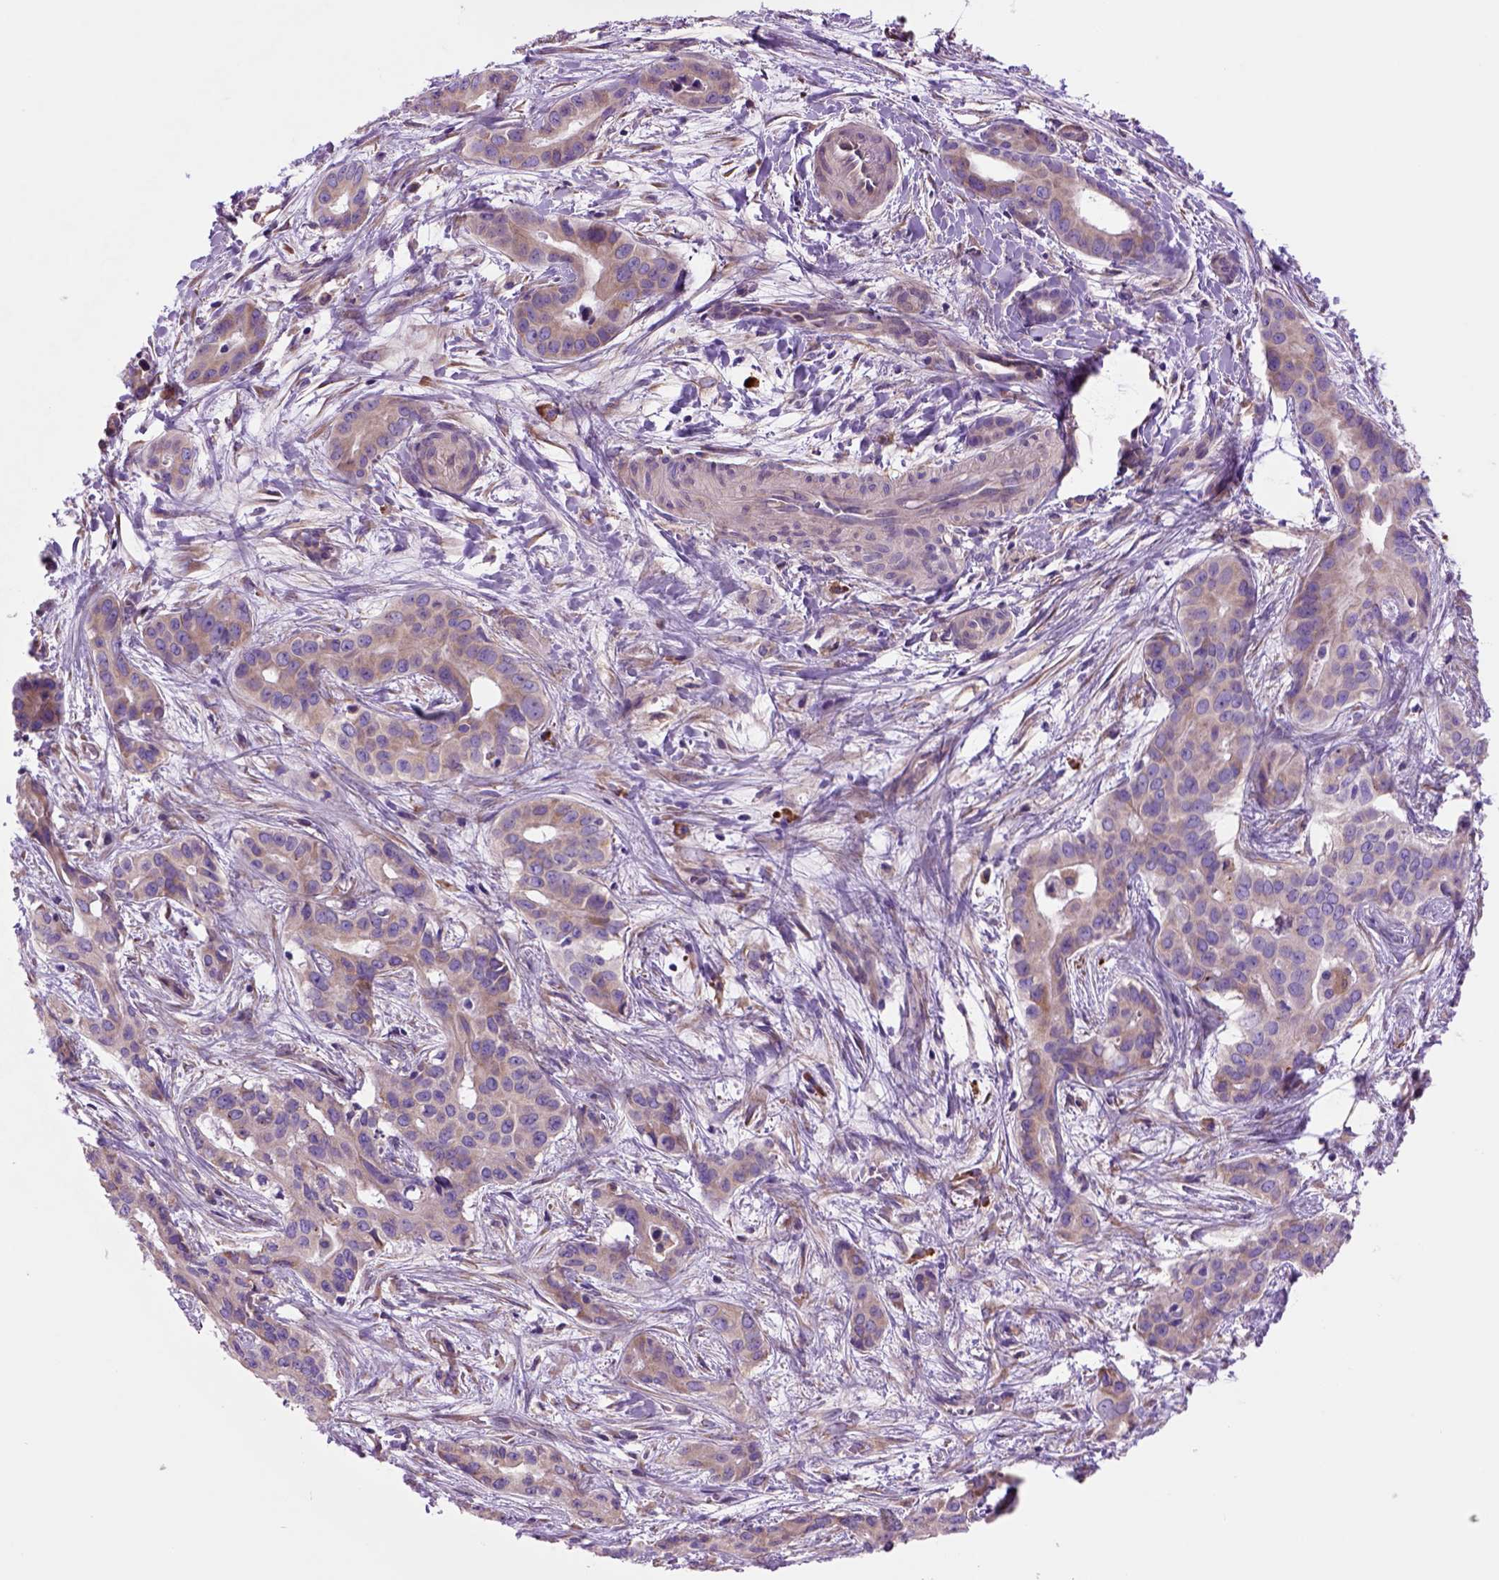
{"staining": {"intensity": "weak", "quantity": ">75%", "location": "cytoplasmic/membranous"}, "tissue": "liver cancer", "cell_type": "Tumor cells", "image_type": "cancer", "snomed": [{"axis": "morphology", "description": "Cholangiocarcinoma"}, {"axis": "topography", "description": "Liver"}], "caption": "Tumor cells reveal low levels of weak cytoplasmic/membranous staining in approximately >75% of cells in liver cancer (cholangiocarcinoma).", "gene": "PIAS3", "patient": {"sex": "female", "age": 65}}